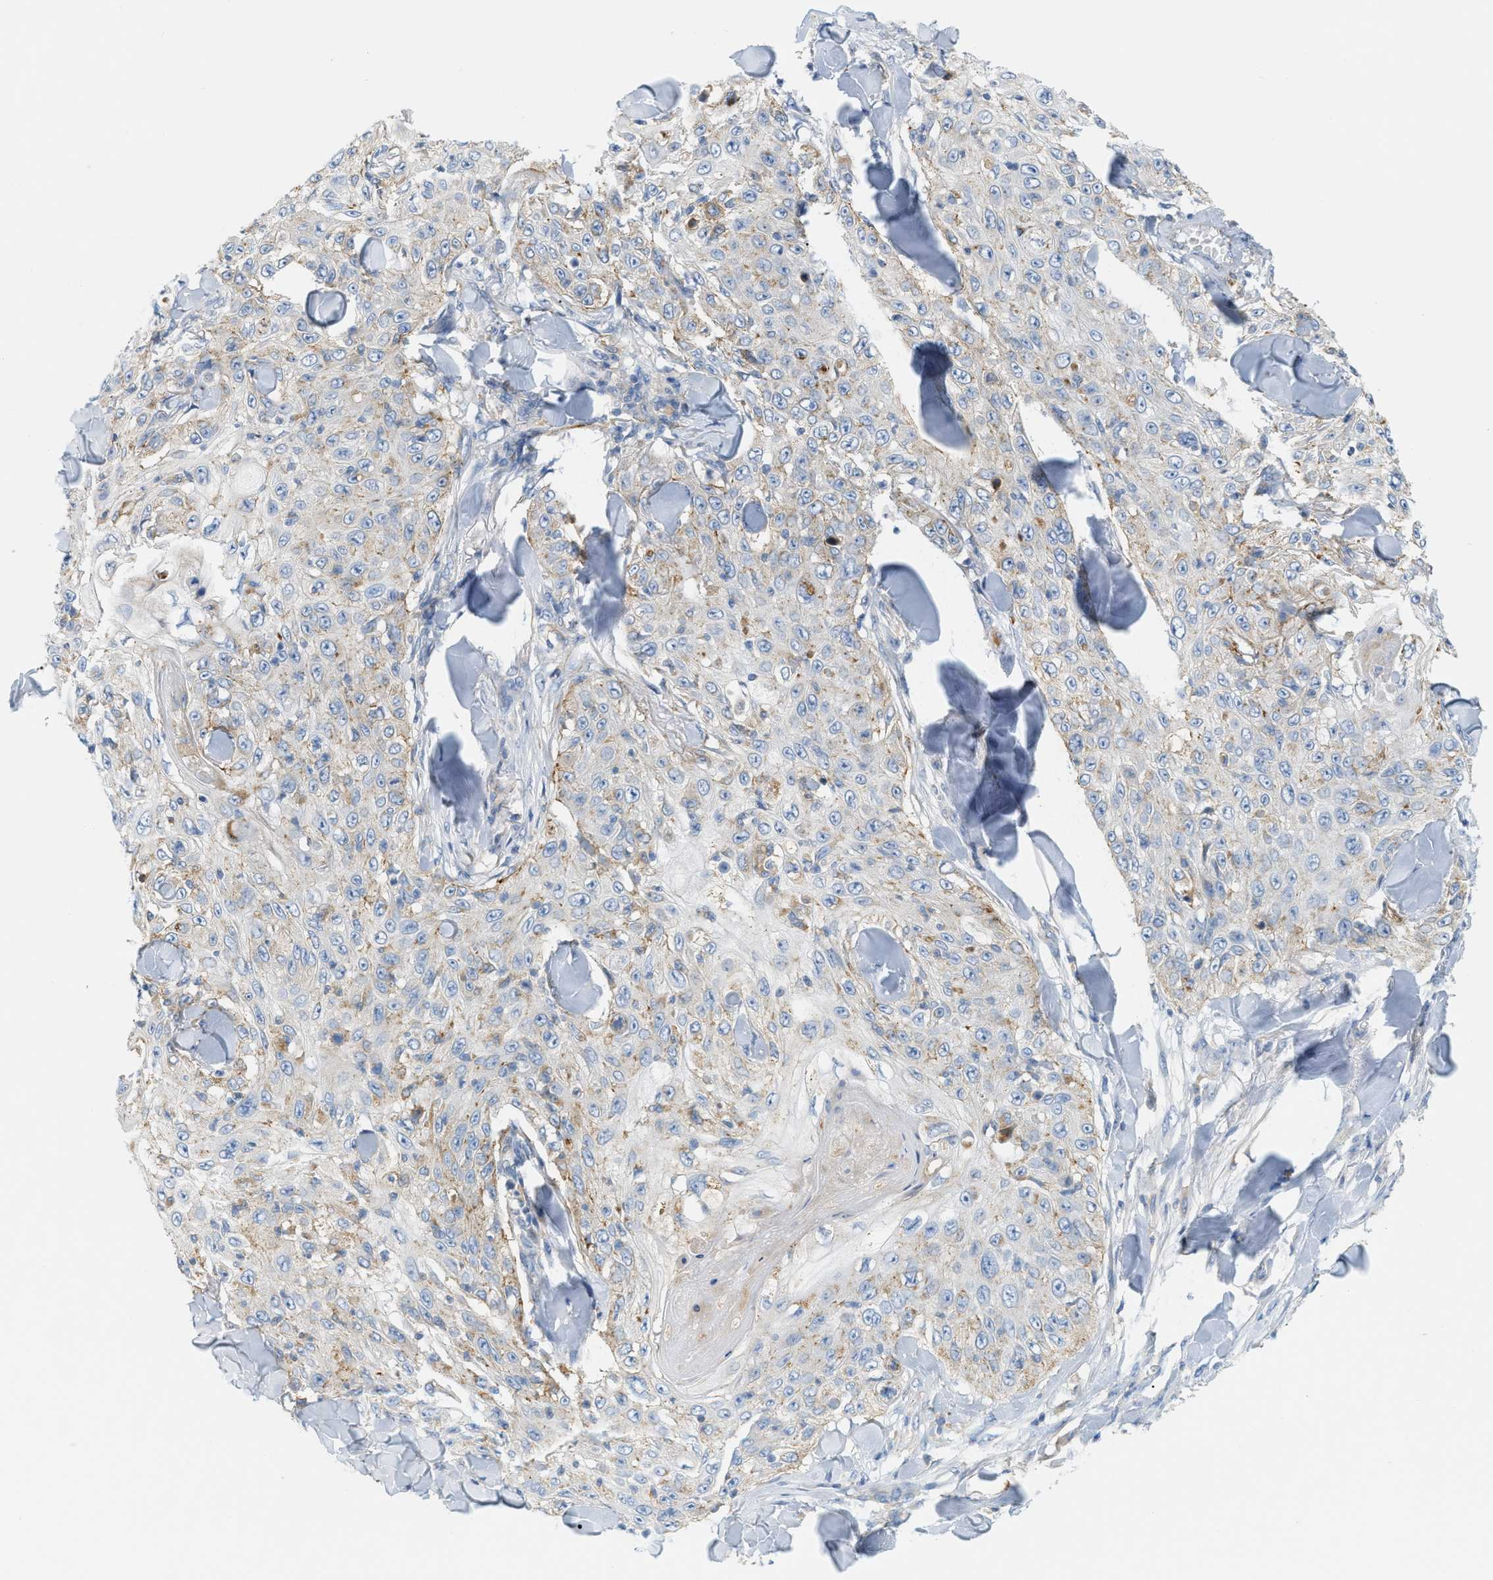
{"staining": {"intensity": "moderate", "quantity": "<25%", "location": "cytoplasmic/membranous"}, "tissue": "skin cancer", "cell_type": "Tumor cells", "image_type": "cancer", "snomed": [{"axis": "morphology", "description": "Squamous cell carcinoma, NOS"}, {"axis": "topography", "description": "Skin"}], "caption": "Immunohistochemical staining of skin squamous cell carcinoma reveals low levels of moderate cytoplasmic/membranous protein expression in approximately <25% of tumor cells.", "gene": "LMBRD1", "patient": {"sex": "male", "age": 86}}